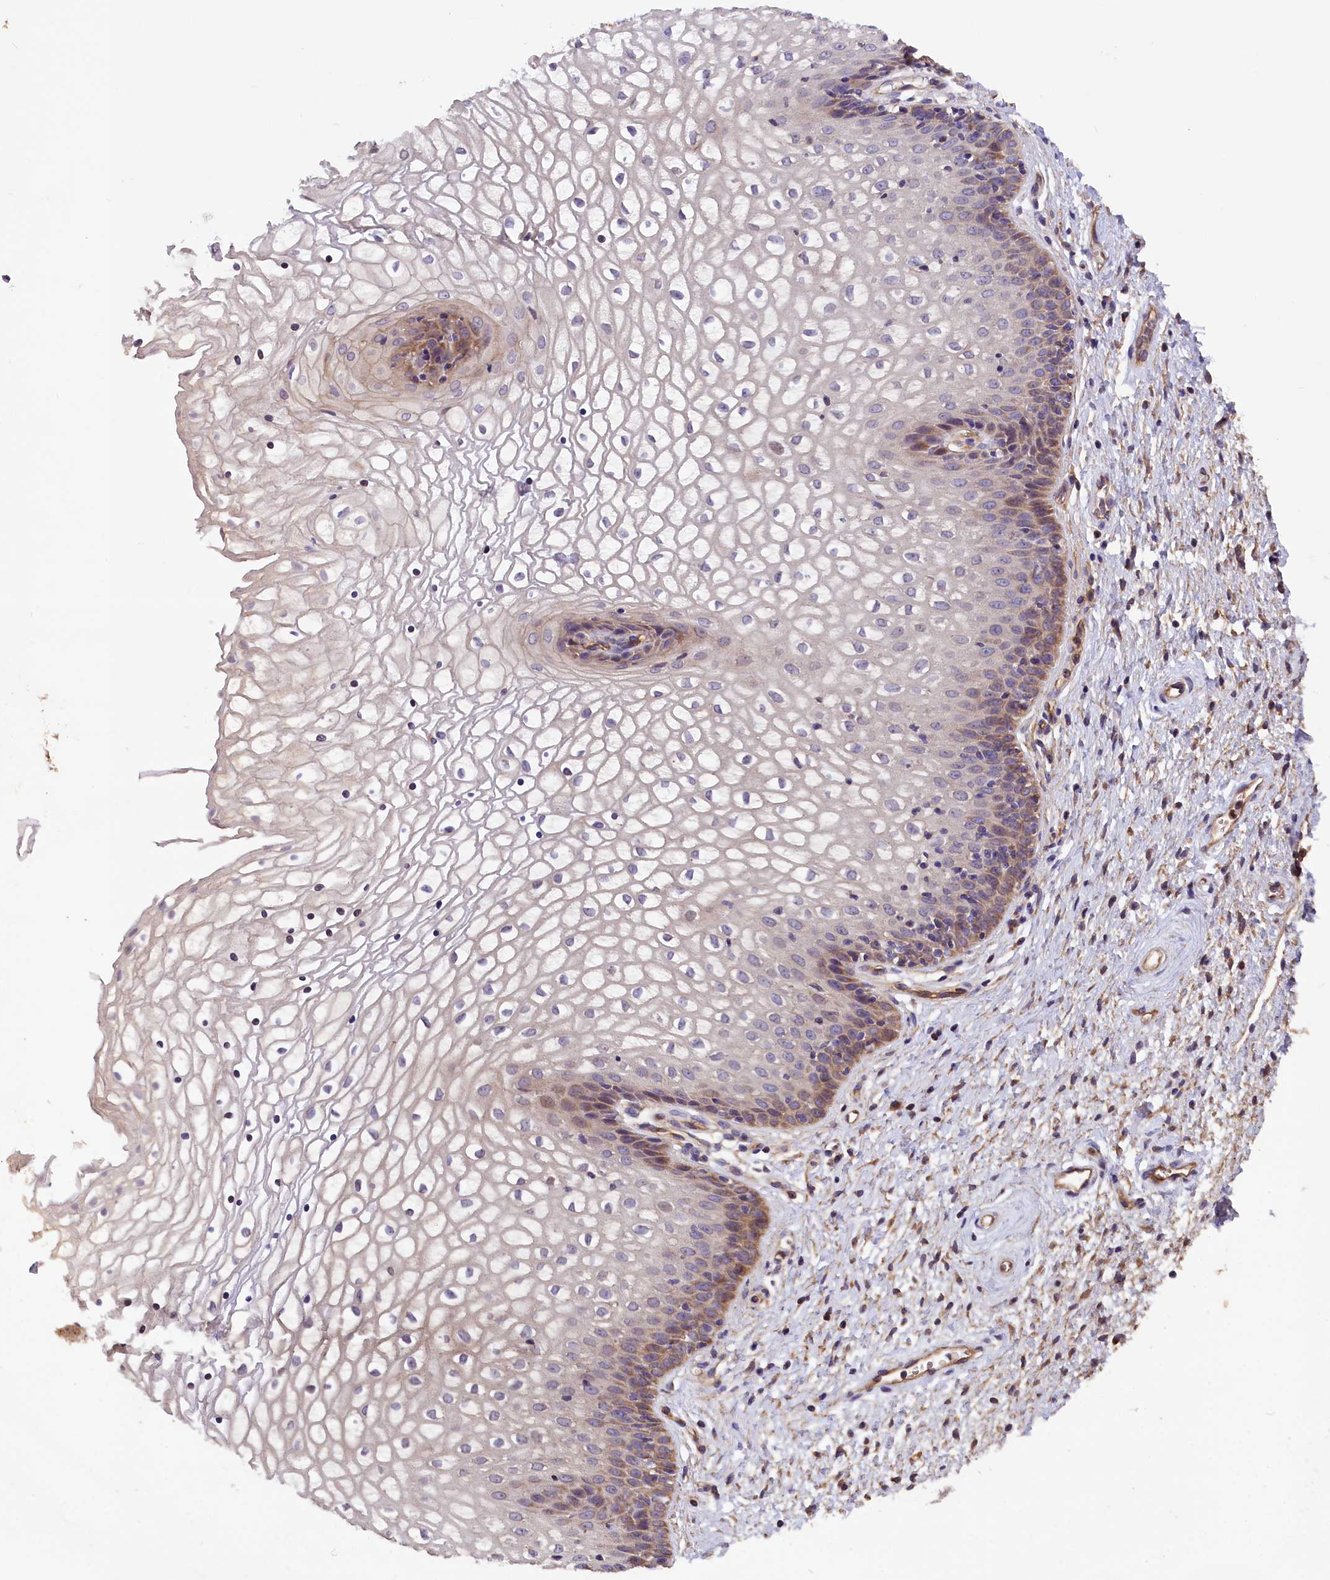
{"staining": {"intensity": "moderate", "quantity": "<25%", "location": "cytoplasmic/membranous"}, "tissue": "vagina", "cell_type": "Squamous epithelial cells", "image_type": "normal", "snomed": [{"axis": "morphology", "description": "Normal tissue, NOS"}, {"axis": "topography", "description": "Vagina"}], "caption": "High-magnification brightfield microscopy of benign vagina stained with DAB (brown) and counterstained with hematoxylin (blue). squamous epithelial cells exhibit moderate cytoplasmic/membranous staining is seen in approximately<25% of cells.", "gene": "ERMARD", "patient": {"sex": "female", "age": 34}}